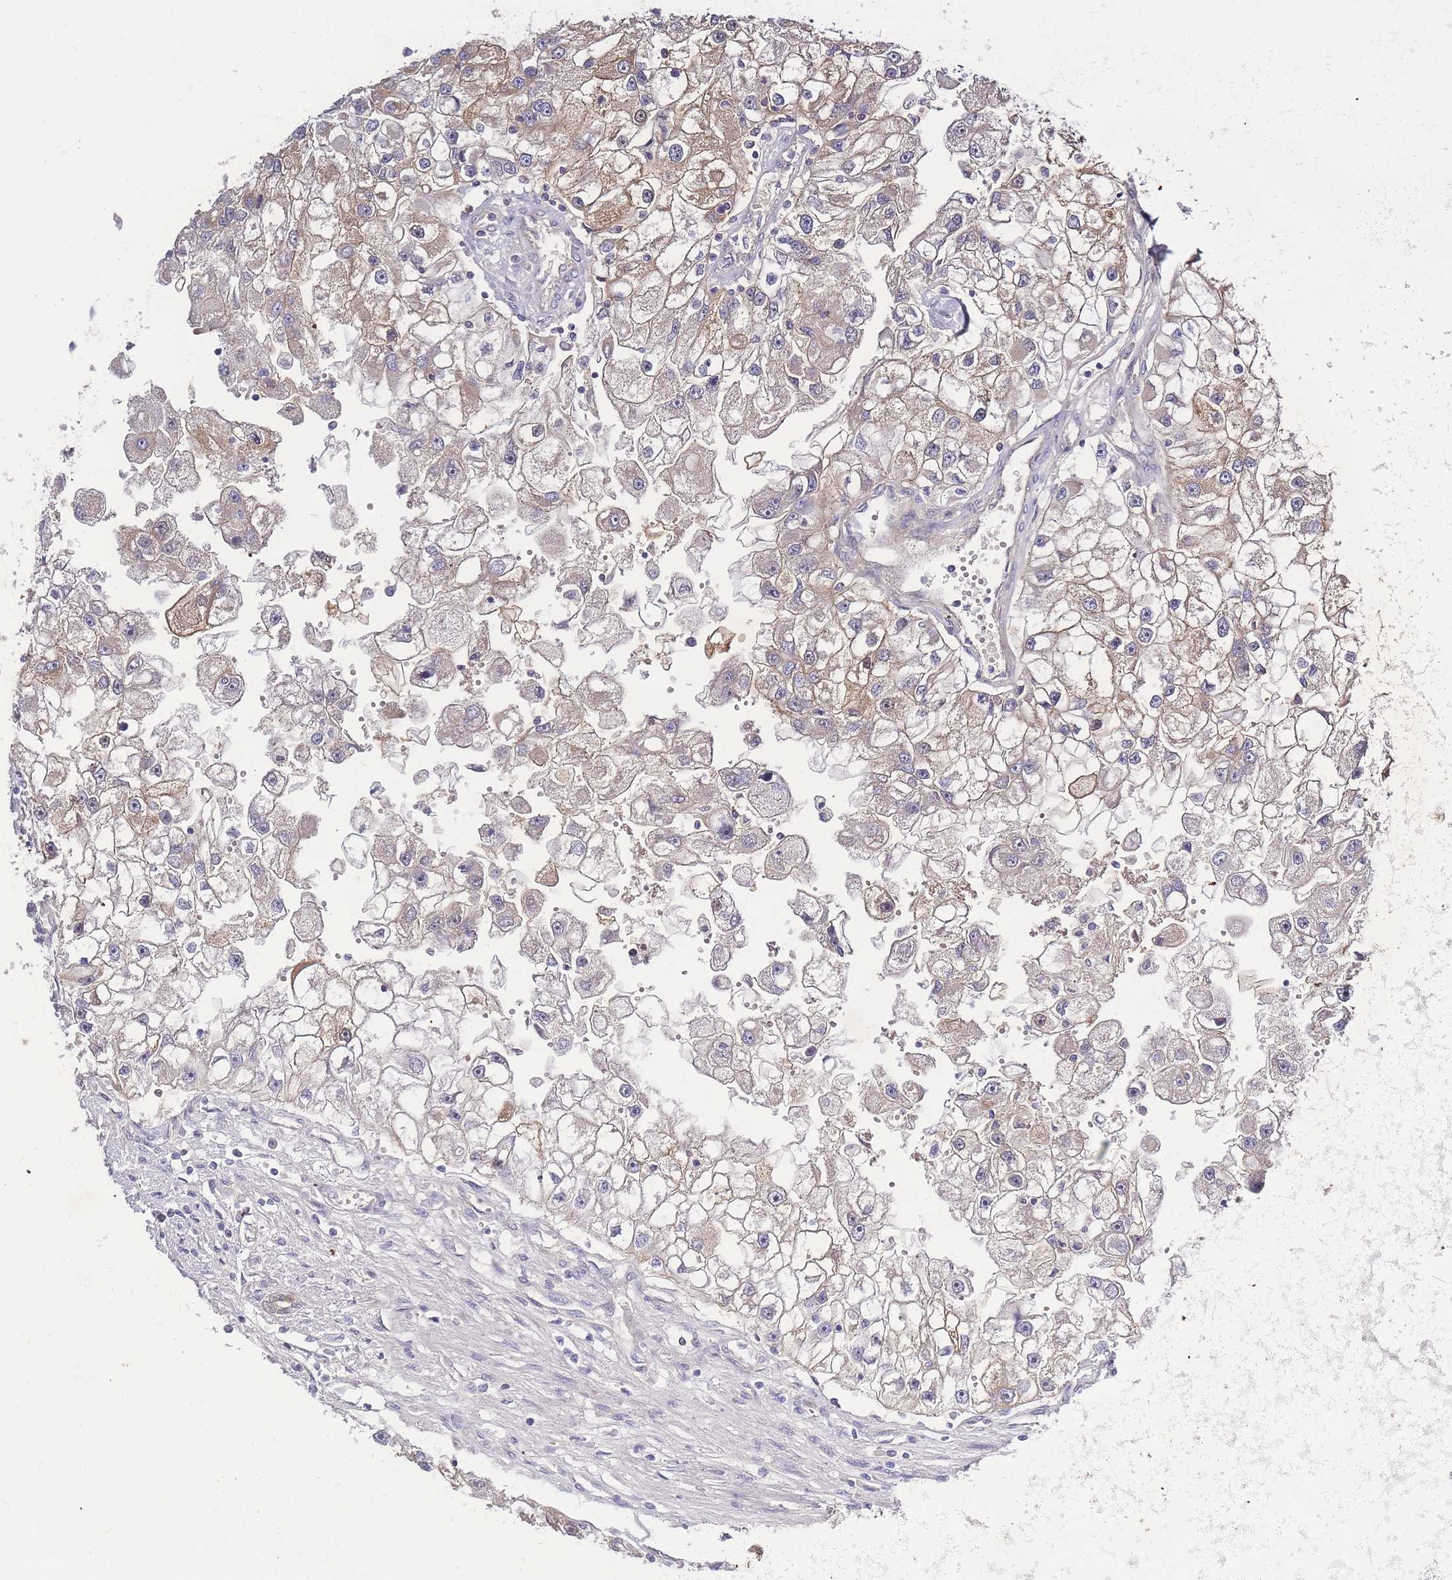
{"staining": {"intensity": "weak", "quantity": "25%-75%", "location": "cytoplasmic/membranous"}, "tissue": "renal cancer", "cell_type": "Tumor cells", "image_type": "cancer", "snomed": [{"axis": "morphology", "description": "Adenocarcinoma, NOS"}, {"axis": "topography", "description": "Kidney"}], "caption": "IHC of human renal cancer (adenocarcinoma) reveals low levels of weak cytoplasmic/membranous positivity in about 25%-75% of tumor cells.", "gene": "SPHKAP", "patient": {"sex": "male", "age": 63}}